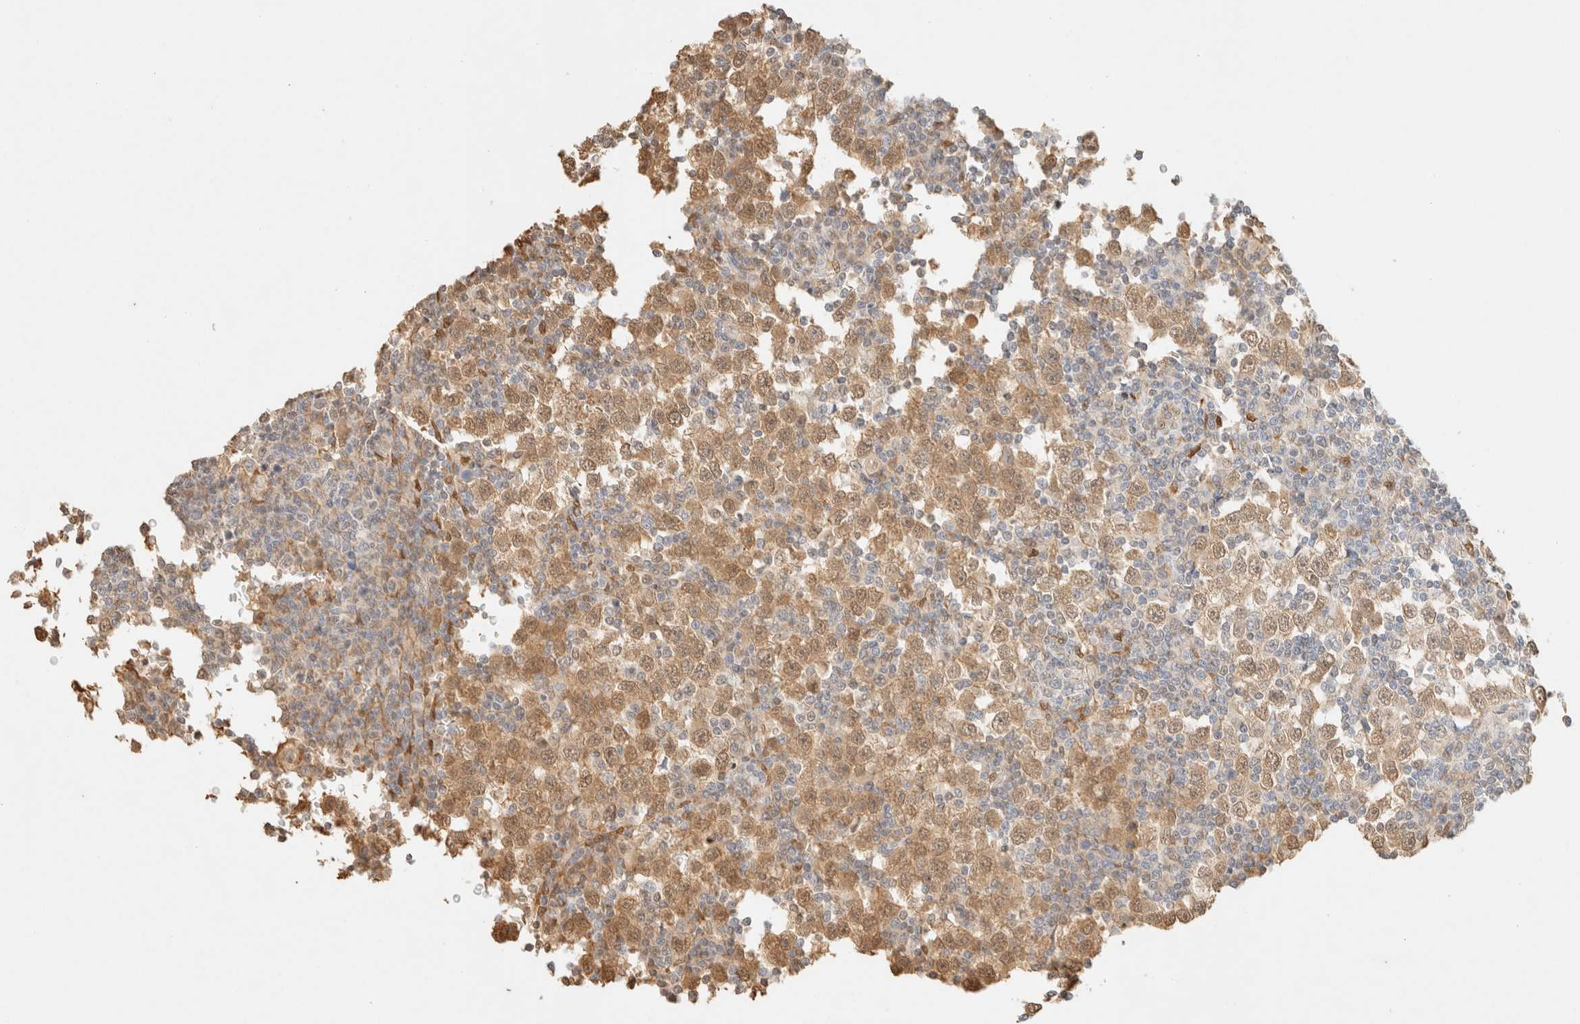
{"staining": {"intensity": "moderate", "quantity": ">75%", "location": "cytoplasmic/membranous,nuclear"}, "tissue": "testis cancer", "cell_type": "Tumor cells", "image_type": "cancer", "snomed": [{"axis": "morphology", "description": "Seminoma, NOS"}, {"axis": "topography", "description": "Testis"}], "caption": "Immunohistochemistry (IHC) micrograph of neoplastic tissue: human testis cancer (seminoma) stained using IHC reveals medium levels of moderate protein expression localized specifically in the cytoplasmic/membranous and nuclear of tumor cells, appearing as a cytoplasmic/membranous and nuclear brown color.", "gene": "S100A13", "patient": {"sex": "male", "age": 65}}